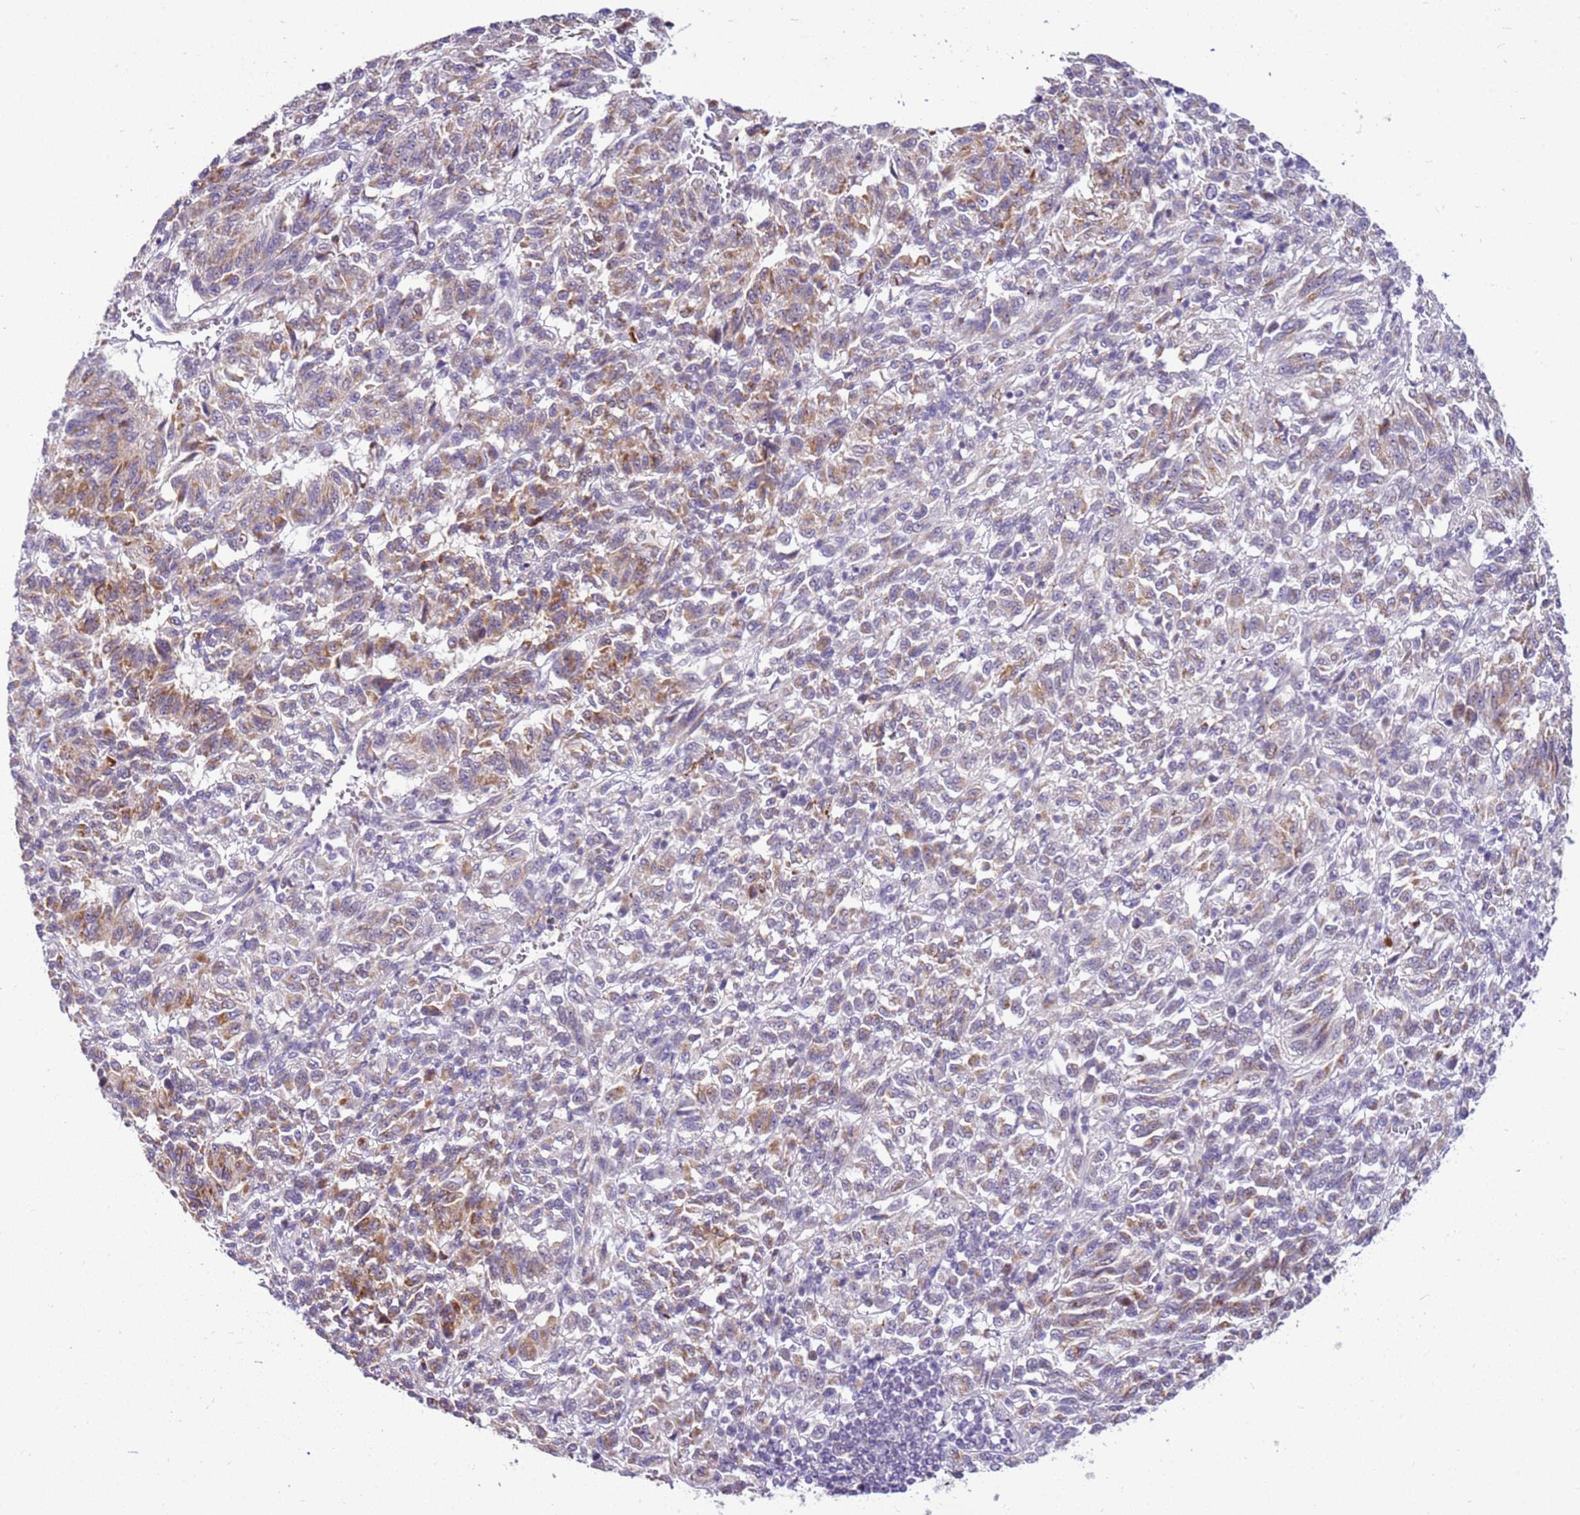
{"staining": {"intensity": "moderate", "quantity": "<25%", "location": "cytoplasmic/membranous"}, "tissue": "melanoma", "cell_type": "Tumor cells", "image_type": "cancer", "snomed": [{"axis": "morphology", "description": "Malignant melanoma, Metastatic site"}, {"axis": "topography", "description": "Lung"}], "caption": "The immunohistochemical stain labels moderate cytoplasmic/membranous expression in tumor cells of melanoma tissue. The protein of interest is shown in brown color, while the nuclei are stained blue.", "gene": "SMIM4", "patient": {"sex": "male", "age": 64}}